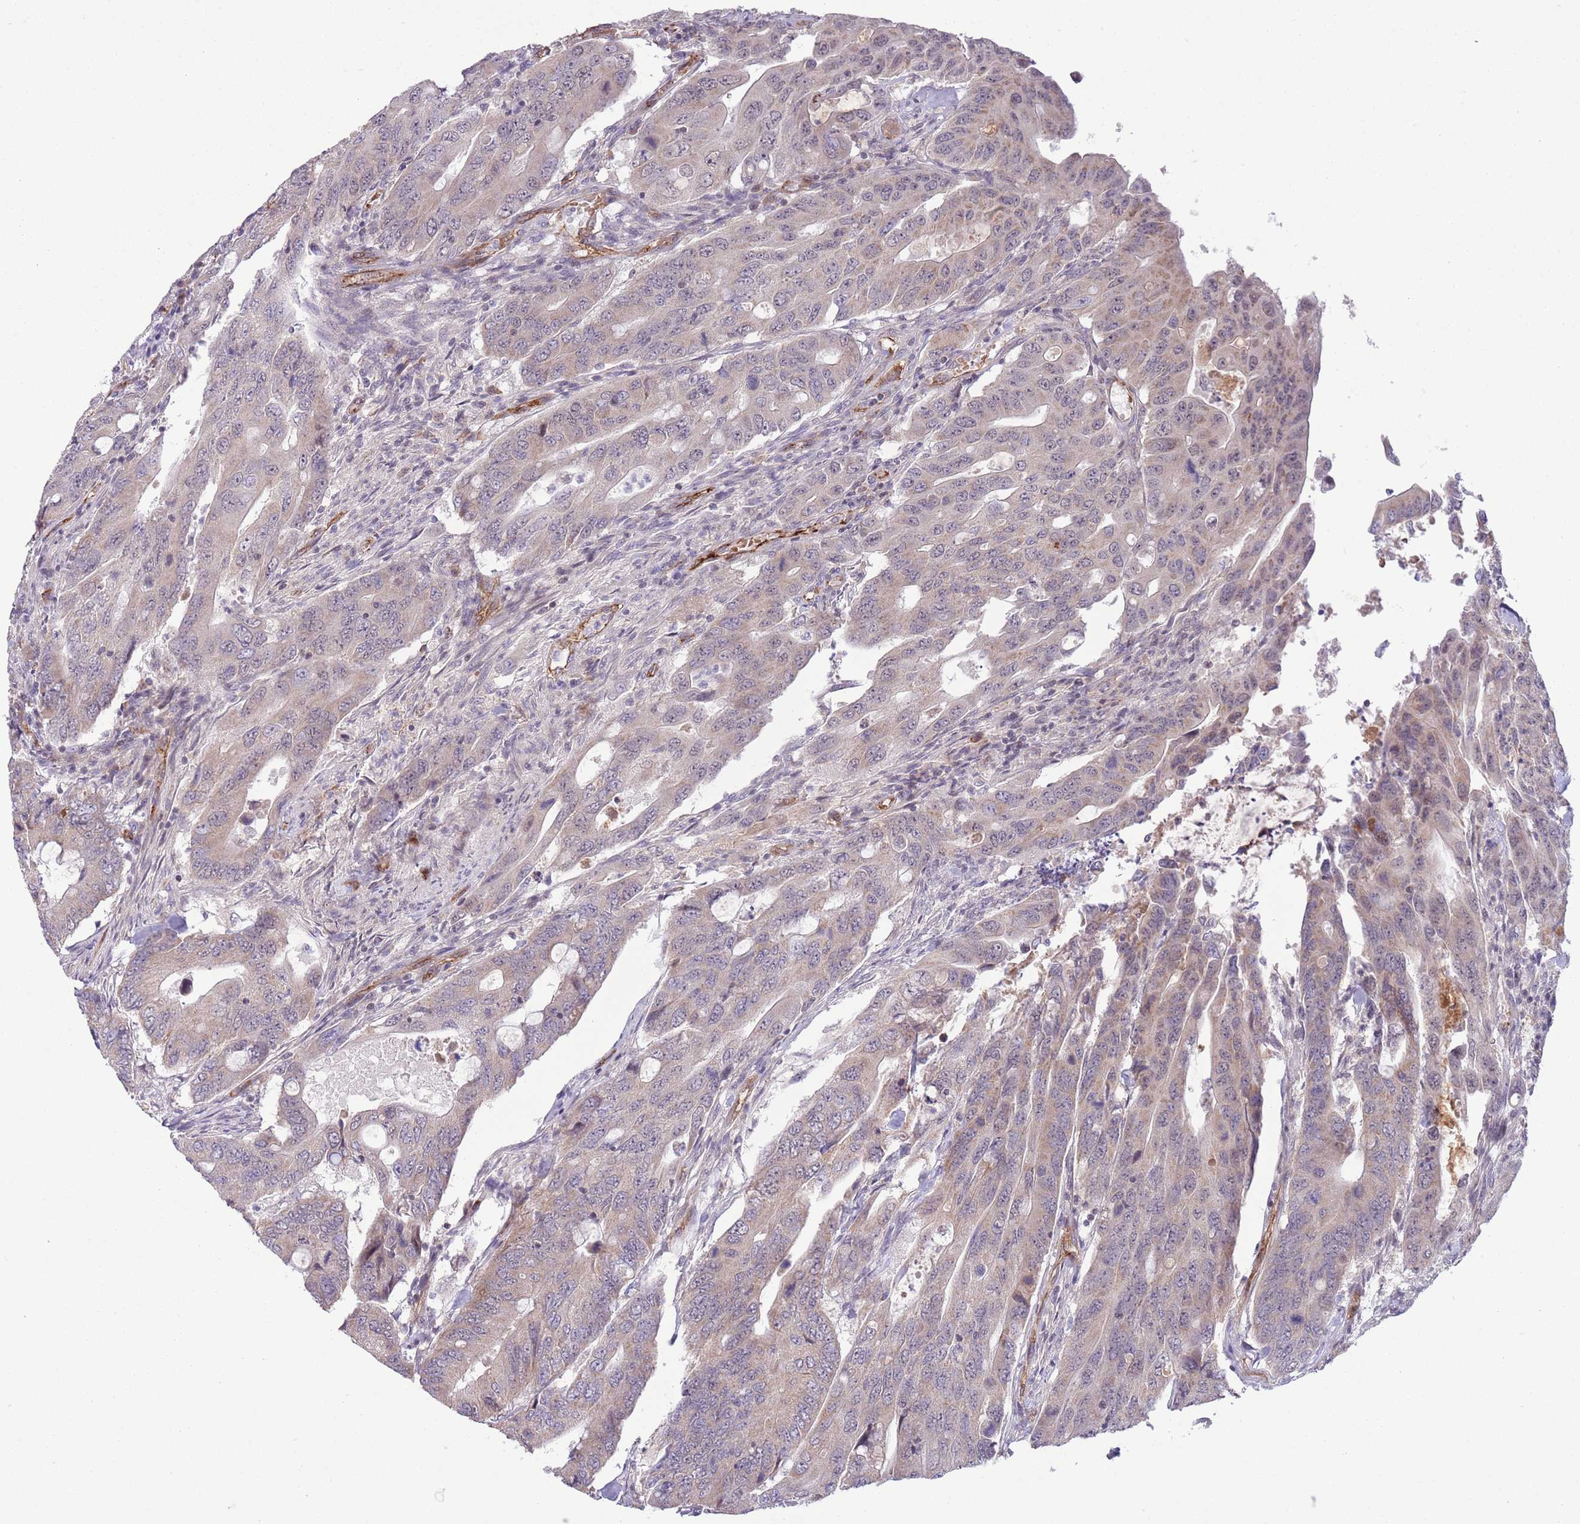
{"staining": {"intensity": "weak", "quantity": "25%-75%", "location": "cytoplasmic/membranous"}, "tissue": "colorectal cancer", "cell_type": "Tumor cells", "image_type": "cancer", "snomed": [{"axis": "morphology", "description": "Adenocarcinoma, NOS"}, {"axis": "topography", "description": "Colon"}], "caption": "Protein staining by immunohistochemistry displays weak cytoplasmic/membranous staining in approximately 25%-75% of tumor cells in colorectal cancer.", "gene": "DPP10", "patient": {"sex": "male", "age": 71}}